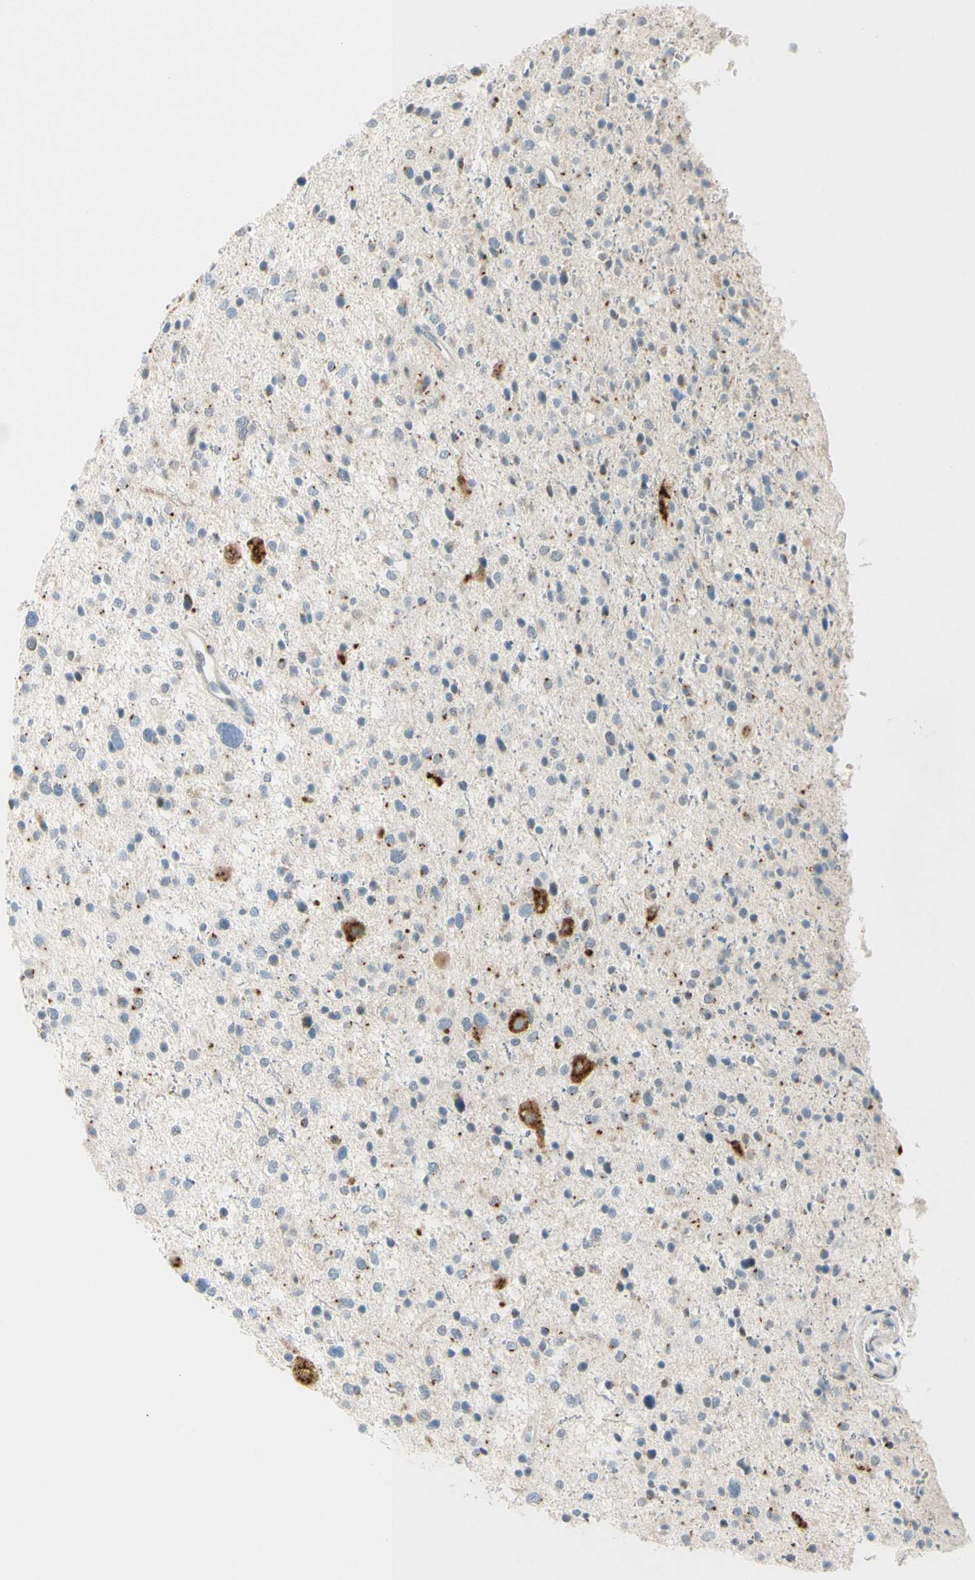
{"staining": {"intensity": "strong", "quantity": "<25%", "location": "cytoplasmic/membranous"}, "tissue": "glioma", "cell_type": "Tumor cells", "image_type": "cancer", "snomed": [{"axis": "morphology", "description": "Glioma, malignant, Low grade"}, {"axis": "topography", "description": "Brain"}], "caption": "DAB (3,3'-diaminobenzidine) immunohistochemical staining of human low-grade glioma (malignant) shows strong cytoplasmic/membranous protein staining in about <25% of tumor cells.", "gene": "B4GALNT1", "patient": {"sex": "female", "age": 37}}